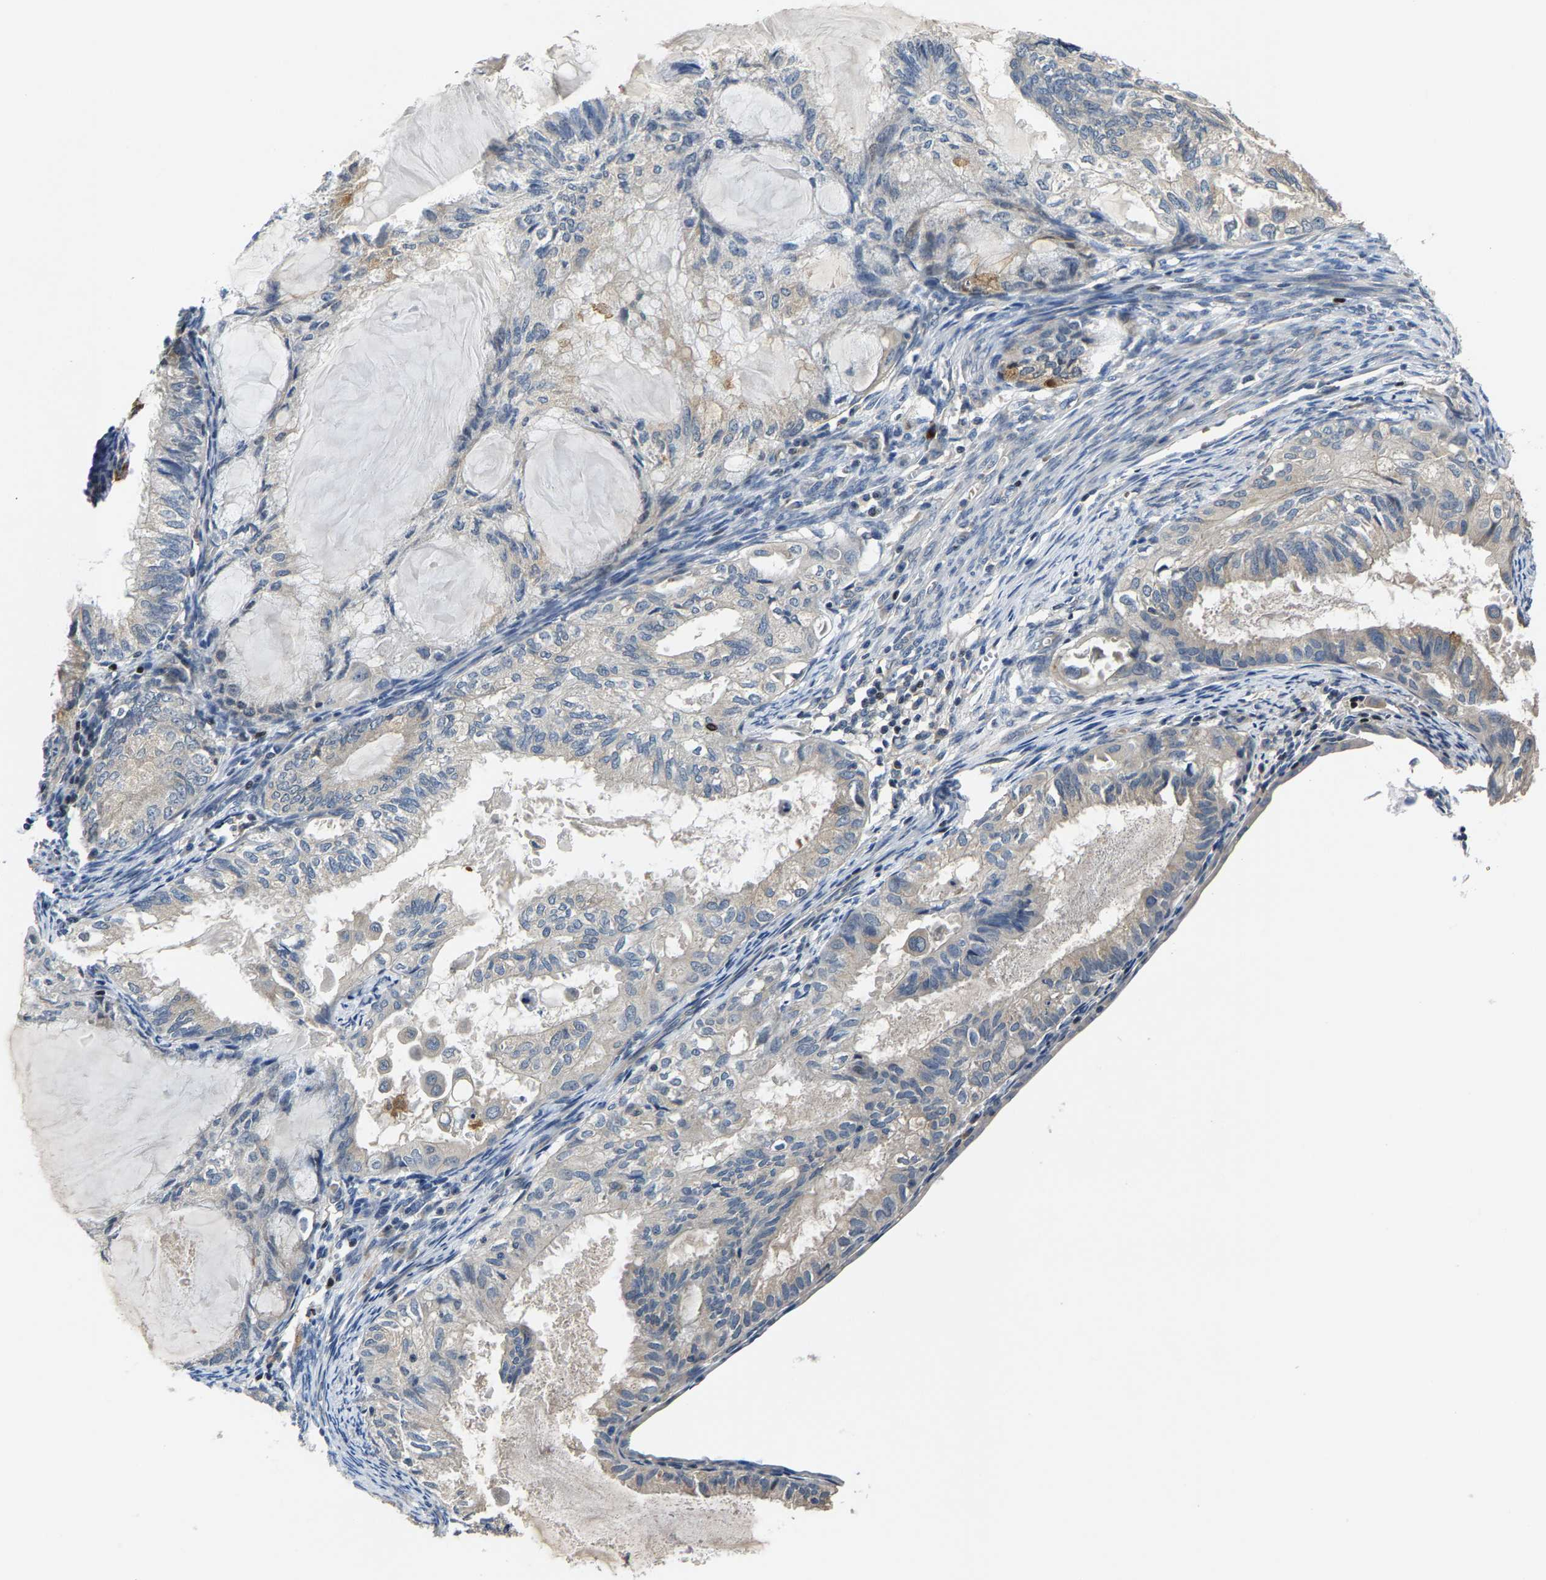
{"staining": {"intensity": "weak", "quantity": "<25%", "location": "cytoplasmic/membranous"}, "tissue": "cervical cancer", "cell_type": "Tumor cells", "image_type": "cancer", "snomed": [{"axis": "morphology", "description": "Normal tissue, NOS"}, {"axis": "morphology", "description": "Adenocarcinoma, NOS"}, {"axis": "topography", "description": "Cervix"}, {"axis": "topography", "description": "Endometrium"}], "caption": "Immunohistochemistry (IHC) micrograph of cervical cancer (adenocarcinoma) stained for a protein (brown), which shows no expression in tumor cells.", "gene": "AGBL3", "patient": {"sex": "female", "age": 86}}